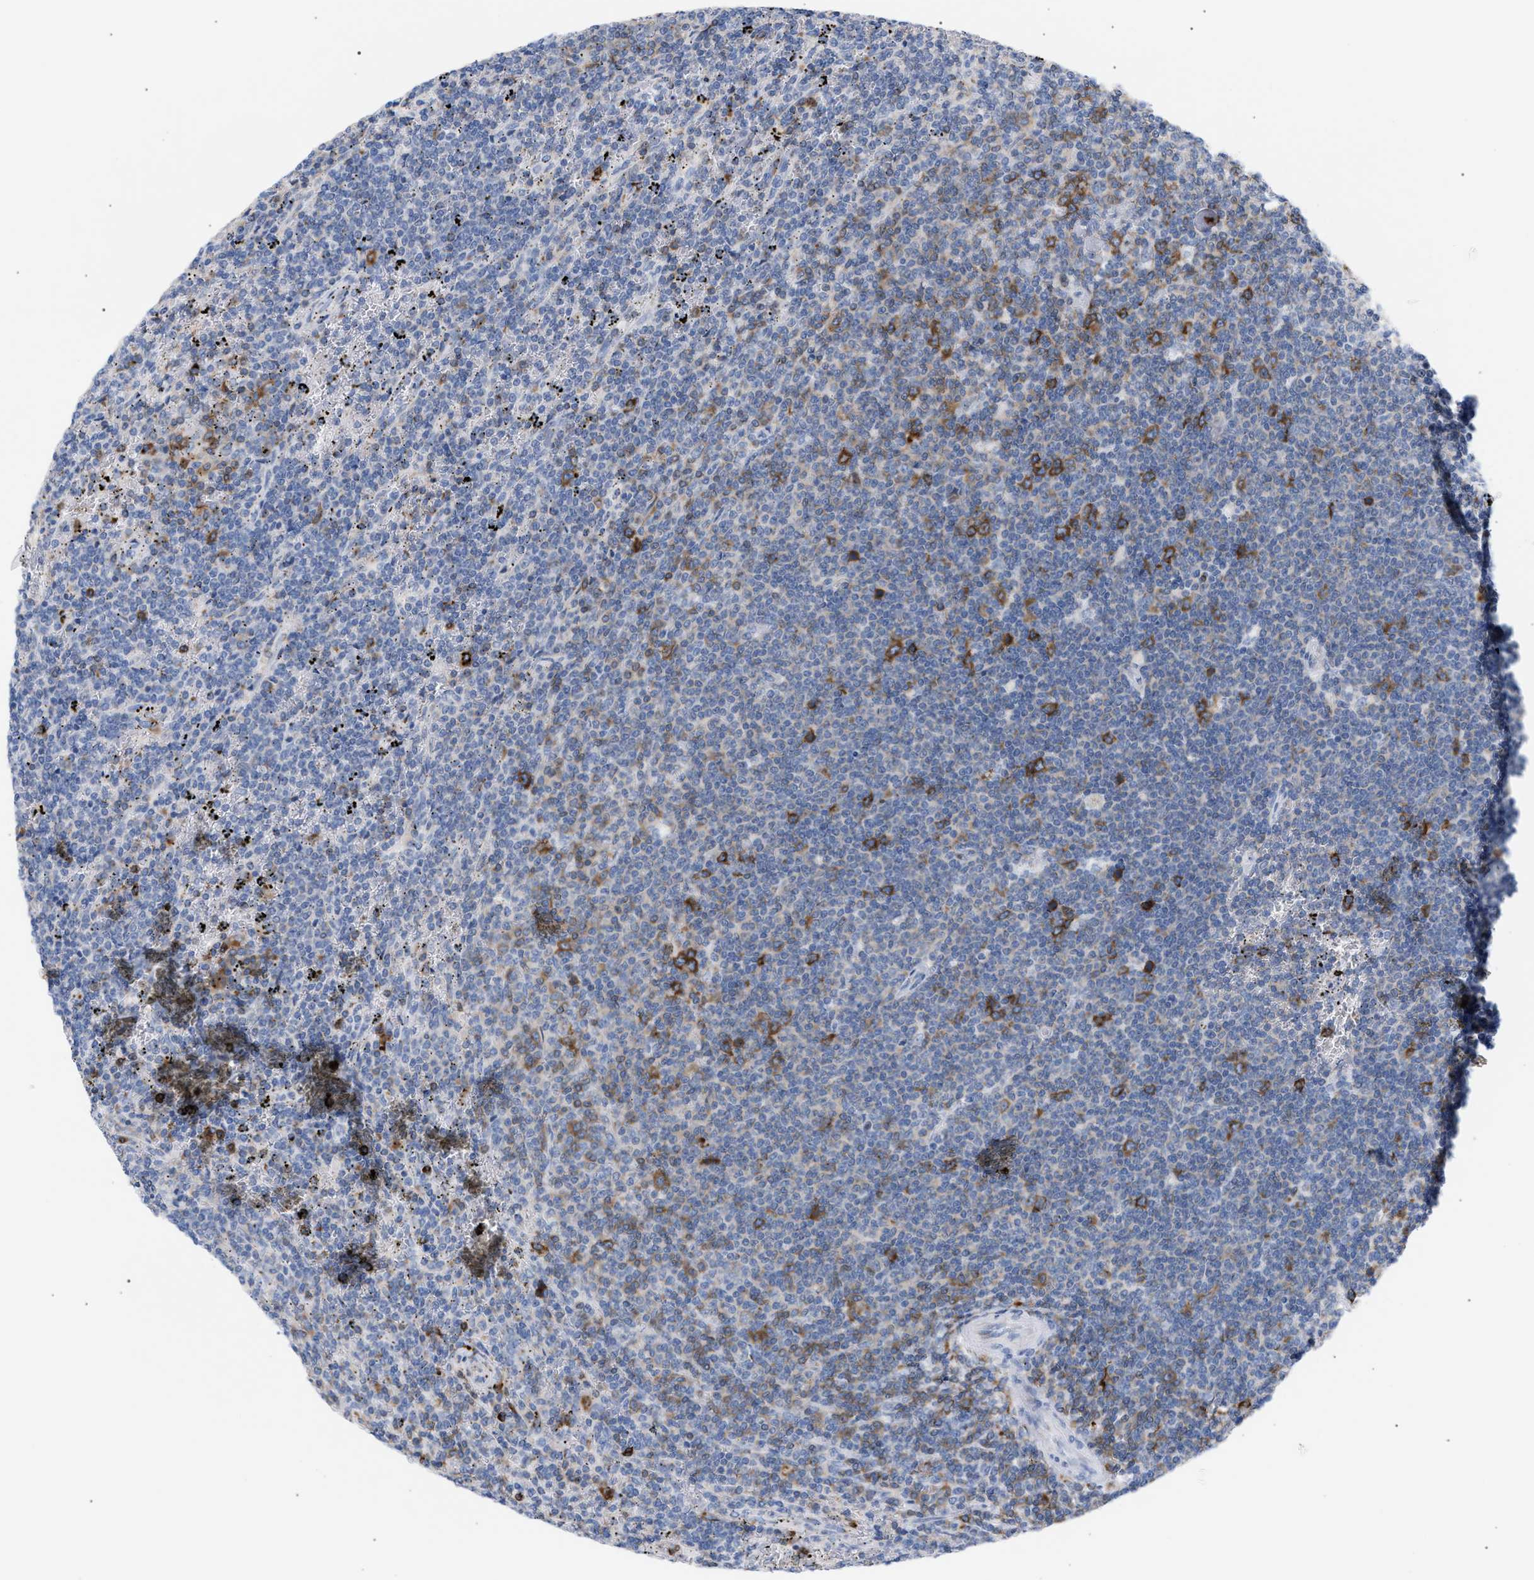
{"staining": {"intensity": "moderate", "quantity": "<25%", "location": "cytoplasmic/membranous"}, "tissue": "lymphoma", "cell_type": "Tumor cells", "image_type": "cancer", "snomed": [{"axis": "morphology", "description": "Malignant lymphoma, non-Hodgkin's type, Low grade"}, {"axis": "topography", "description": "Spleen"}], "caption": "Human malignant lymphoma, non-Hodgkin's type (low-grade) stained for a protein (brown) reveals moderate cytoplasmic/membranous positive staining in approximately <25% of tumor cells.", "gene": "TACC3", "patient": {"sex": "female", "age": 50}}